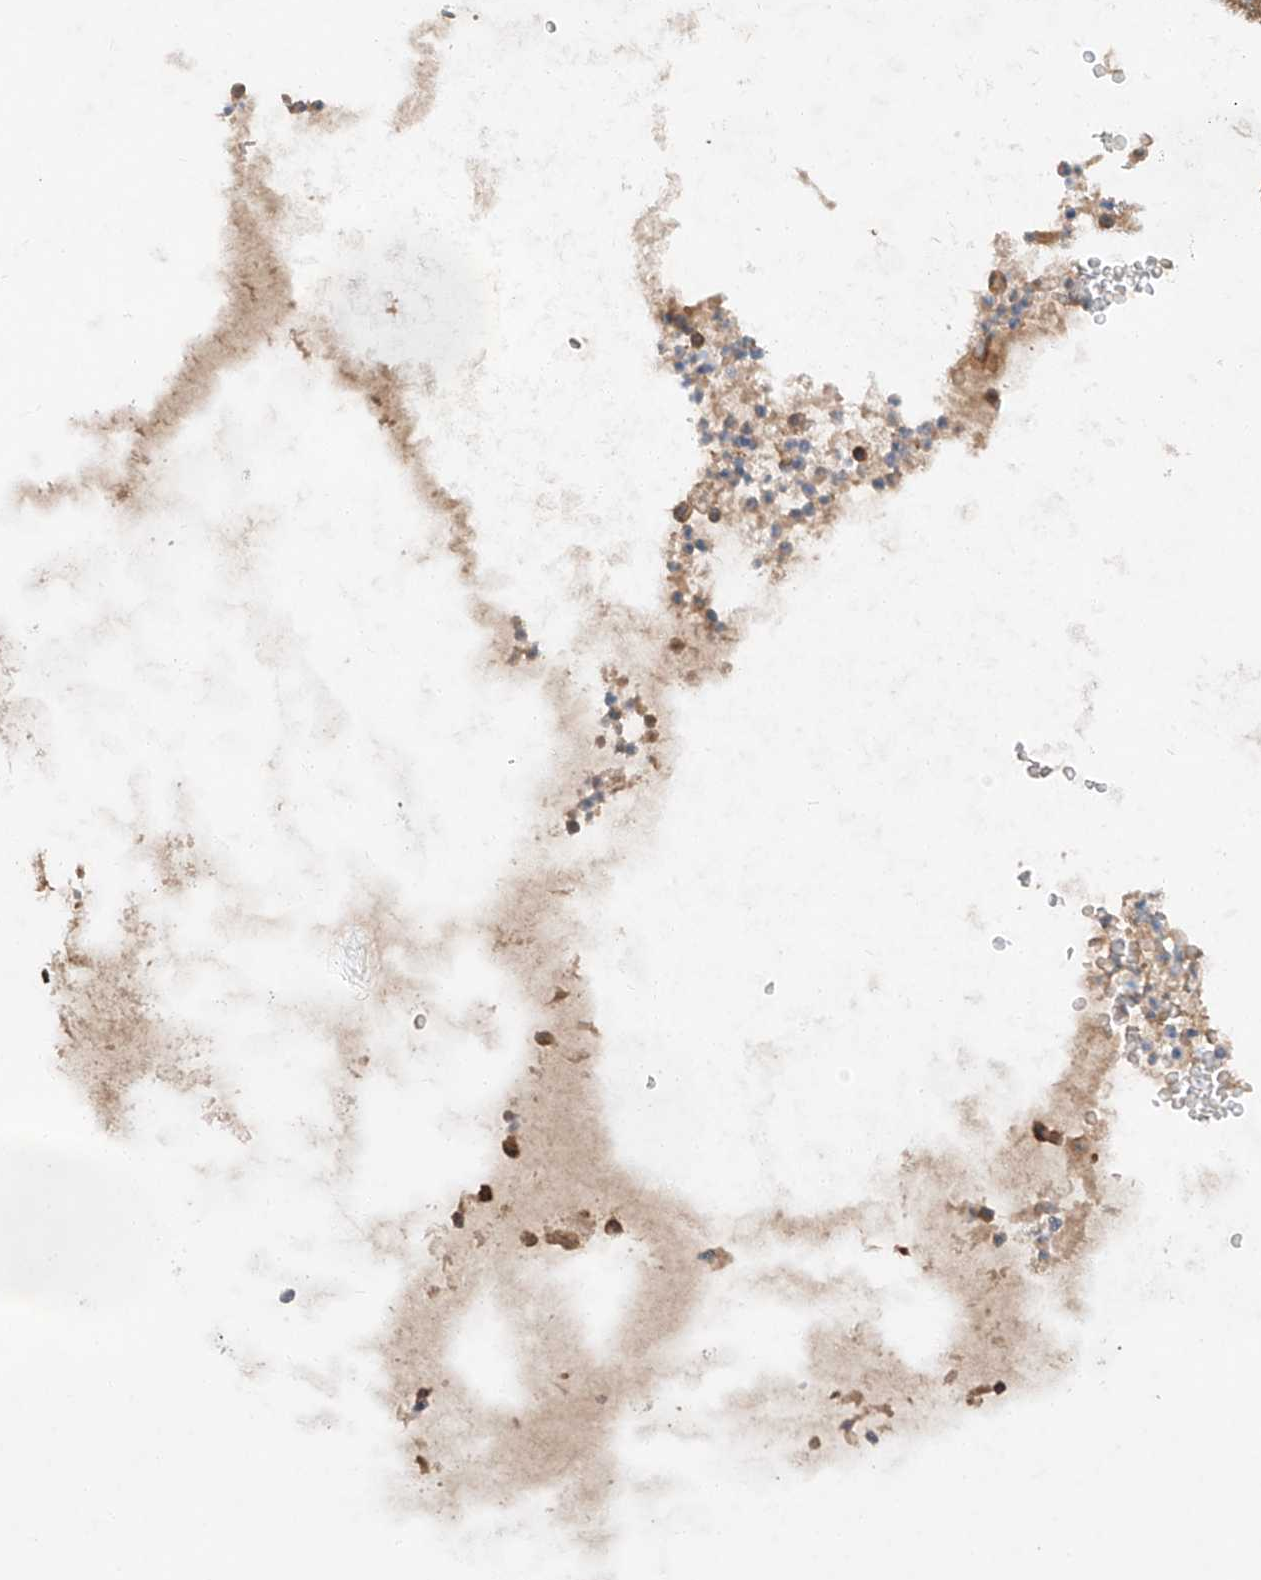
{"staining": {"intensity": "moderate", "quantity": ">75%", "location": "cytoplasmic/membranous"}, "tissue": "lung cancer", "cell_type": "Tumor cells", "image_type": "cancer", "snomed": [{"axis": "morphology", "description": "Adenocarcinoma, NOS"}, {"axis": "topography", "description": "Lung"}], "caption": "This micrograph shows immunohistochemistry (IHC) staining of adenocarcinoma (lung), with medium moderate cytoplasmic/membranous staining in about >75% of tumor cells.", "gene": "RUSC1", "patient": {"sex": "female", "age": 70}}